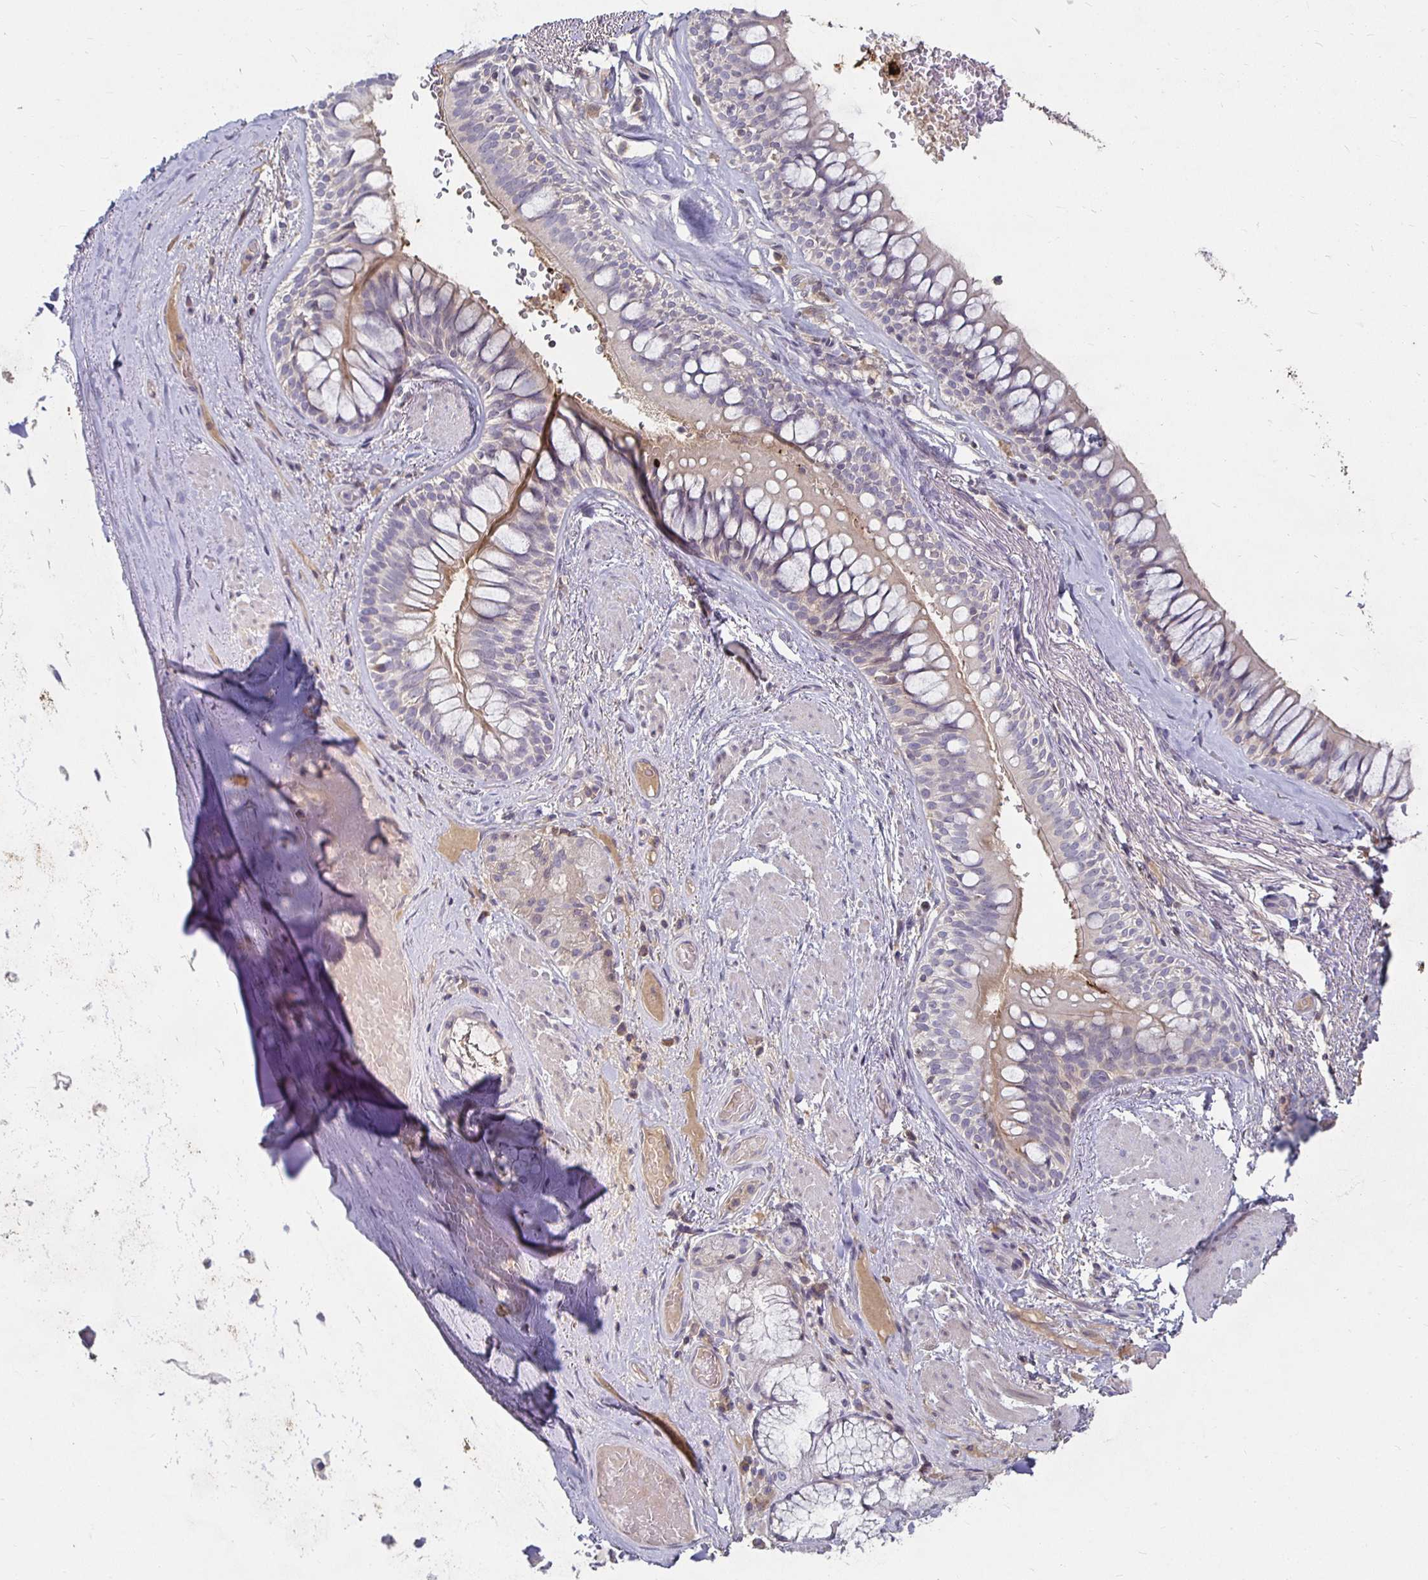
{"staining": {"intensity": "negative", "quantity": "none", "location": "none"}, "tissue": "adipose tissue", "cell_type": "Adipocytes", "image_type": "normal", "snomed": [{"axis": "morphology", "description": "Normal tissue, NOS"}, {"axis": "topography", "description": "Cartilage tissue"}, {"axis": "topography", "description": "Bronchus"}], "caption": "High power microscopy histopathology image of an IHC histopathology image of benign adipose tissue, revealing no significant staining in adipocytes.", "gene": "RNF144B", "patient": {"sex": "male", "age": 64}}